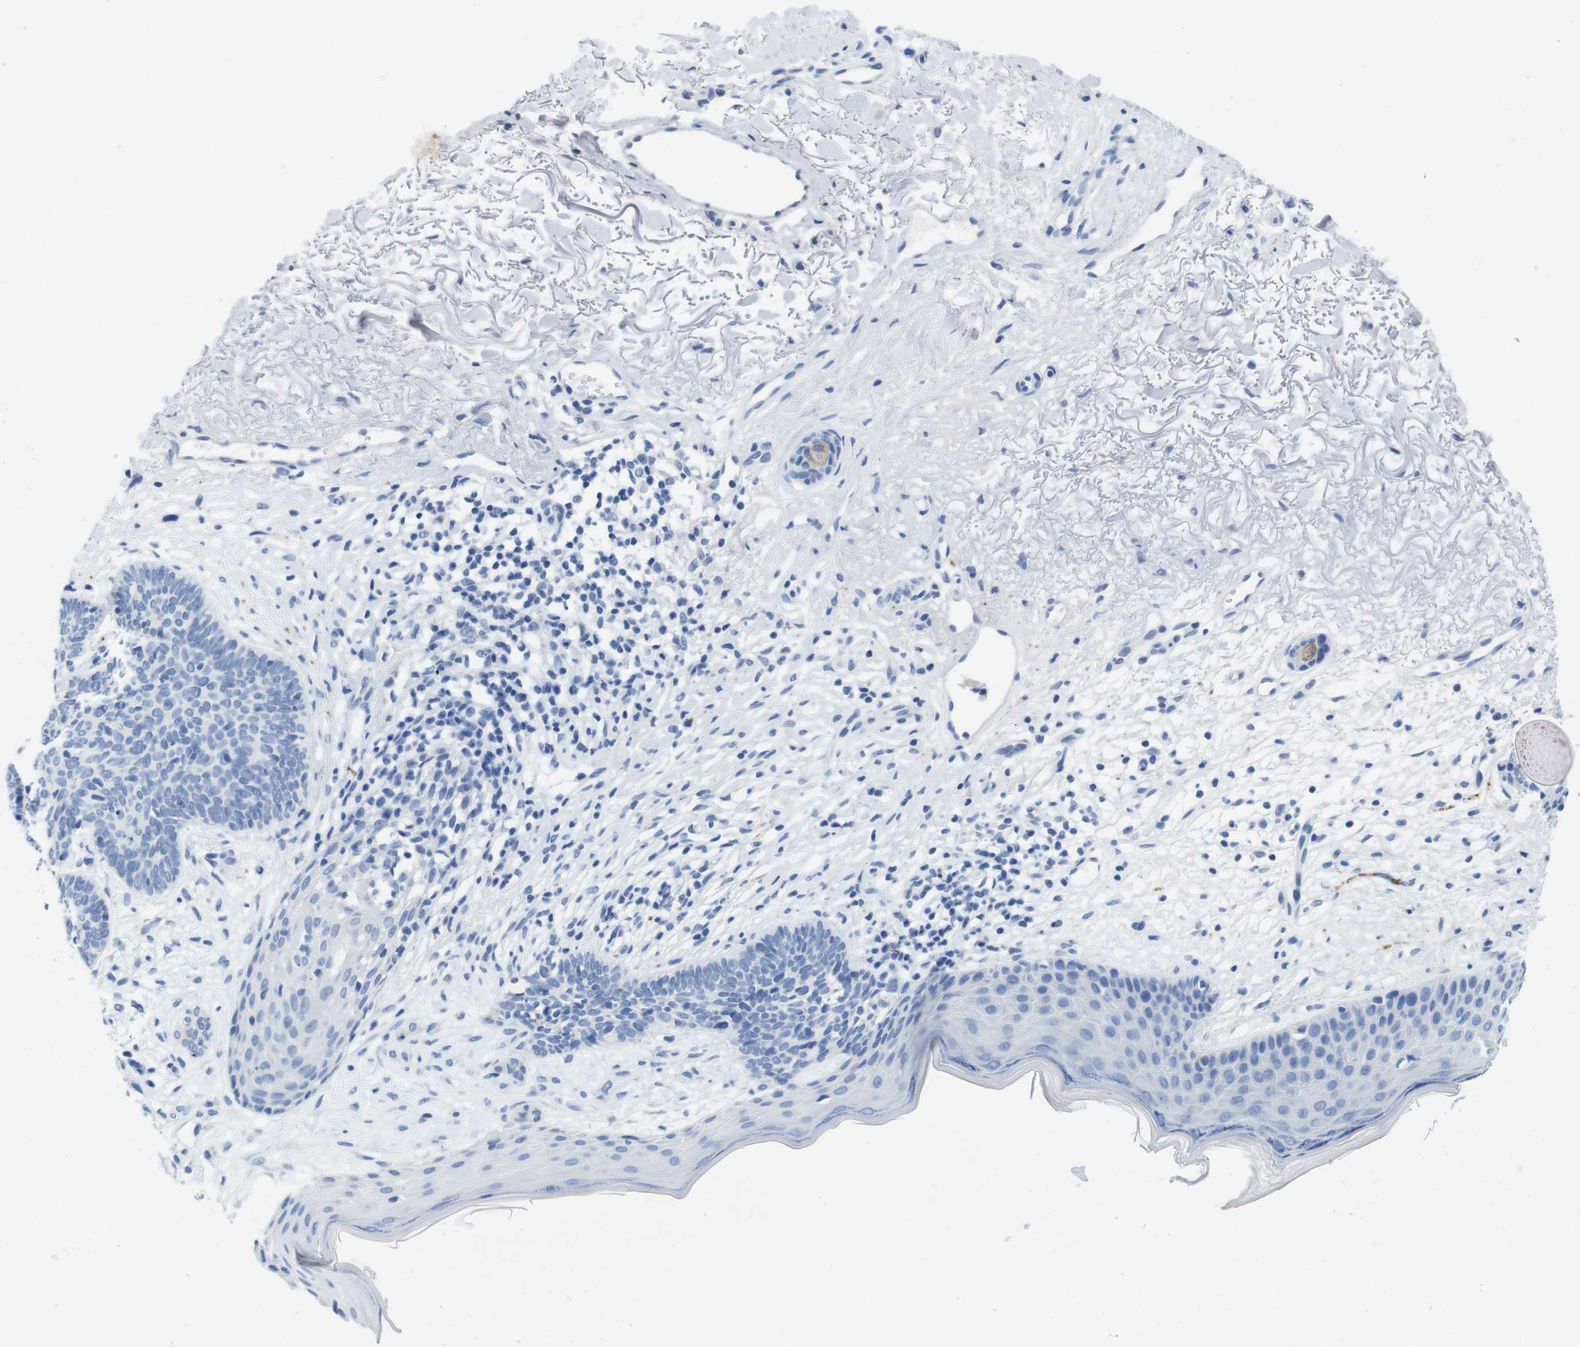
{"staining": {"intensity": "negative", "quantity": "none", "location": "none"}, "tissue": "skin cancer", "cell_type": "Tumor cells", "image_type": "cancer", "snomed": [{"axis": "morphology", "description": "Normal tissue, NOS"}, {"axis": "morphology", "description": "Basal cell carcinoma"}, {"axis": "topography", "description": "Skin"}], "caption": "Tumor cells are negative for brown protein staining in skin cancer.", "gene": "MAP6", "patient": {"sex": "female", "age": 70}}